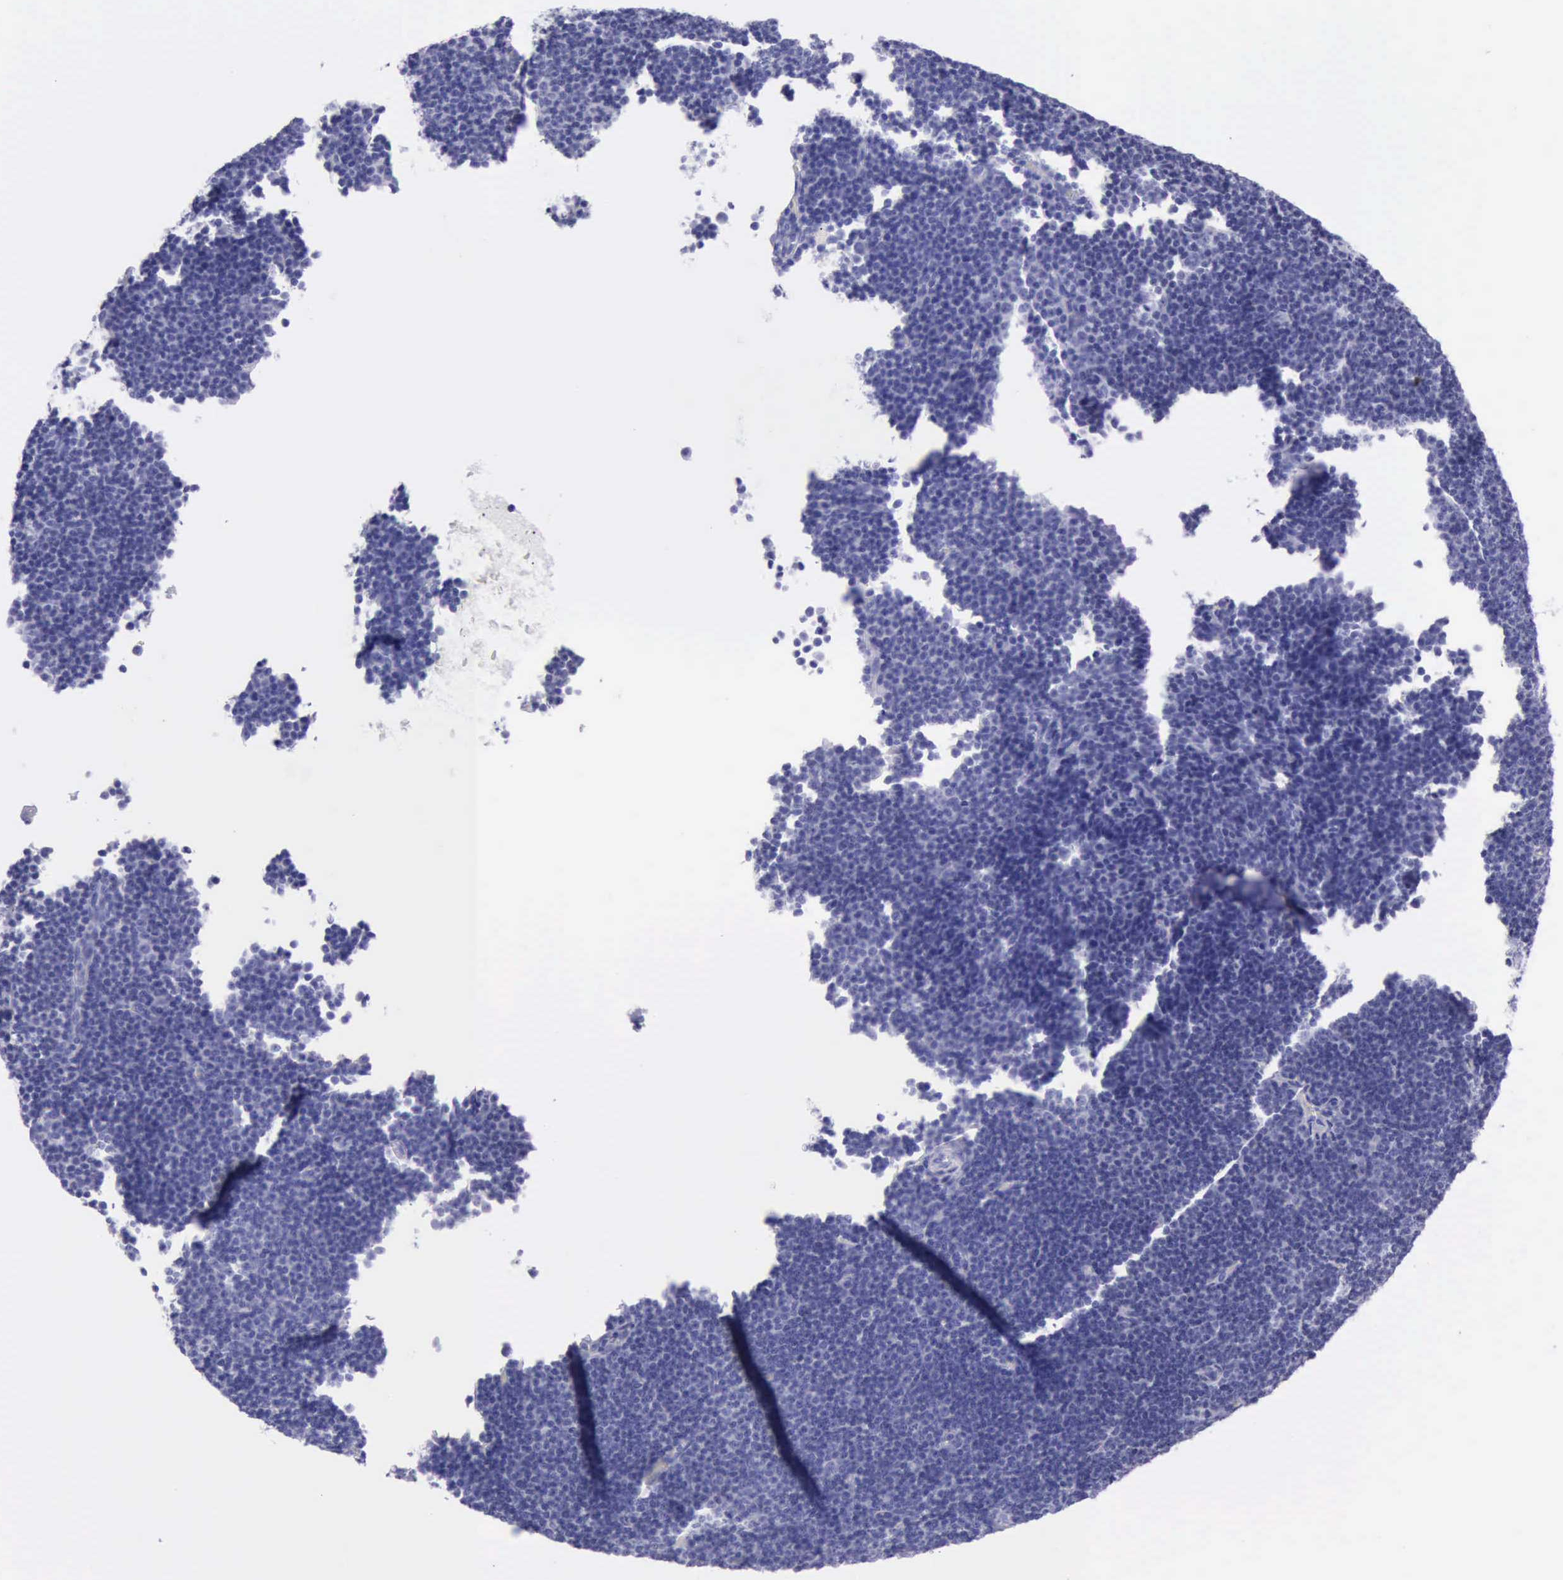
{"staining": {"intensity": "negative", "quantity": "none", "location": "none"}, "tissue": "lymphoma", "cell_type": "Tumor cells", "image_type": "cancer", "snomed": [{"axis": "morphology", "description": "Malignant lymphoma, non-Hodgkin's type, Low grade"}, {"axis": "topography", "description": "Lymph node"}], "caption": "DAB (3,3'-diaminobenzidine) immunohistochemical staining of human lymphoma reveals no significant expression in tumor cells.", "gene": "LRFN5", "patient": {"sex": "male", "age": 57}}